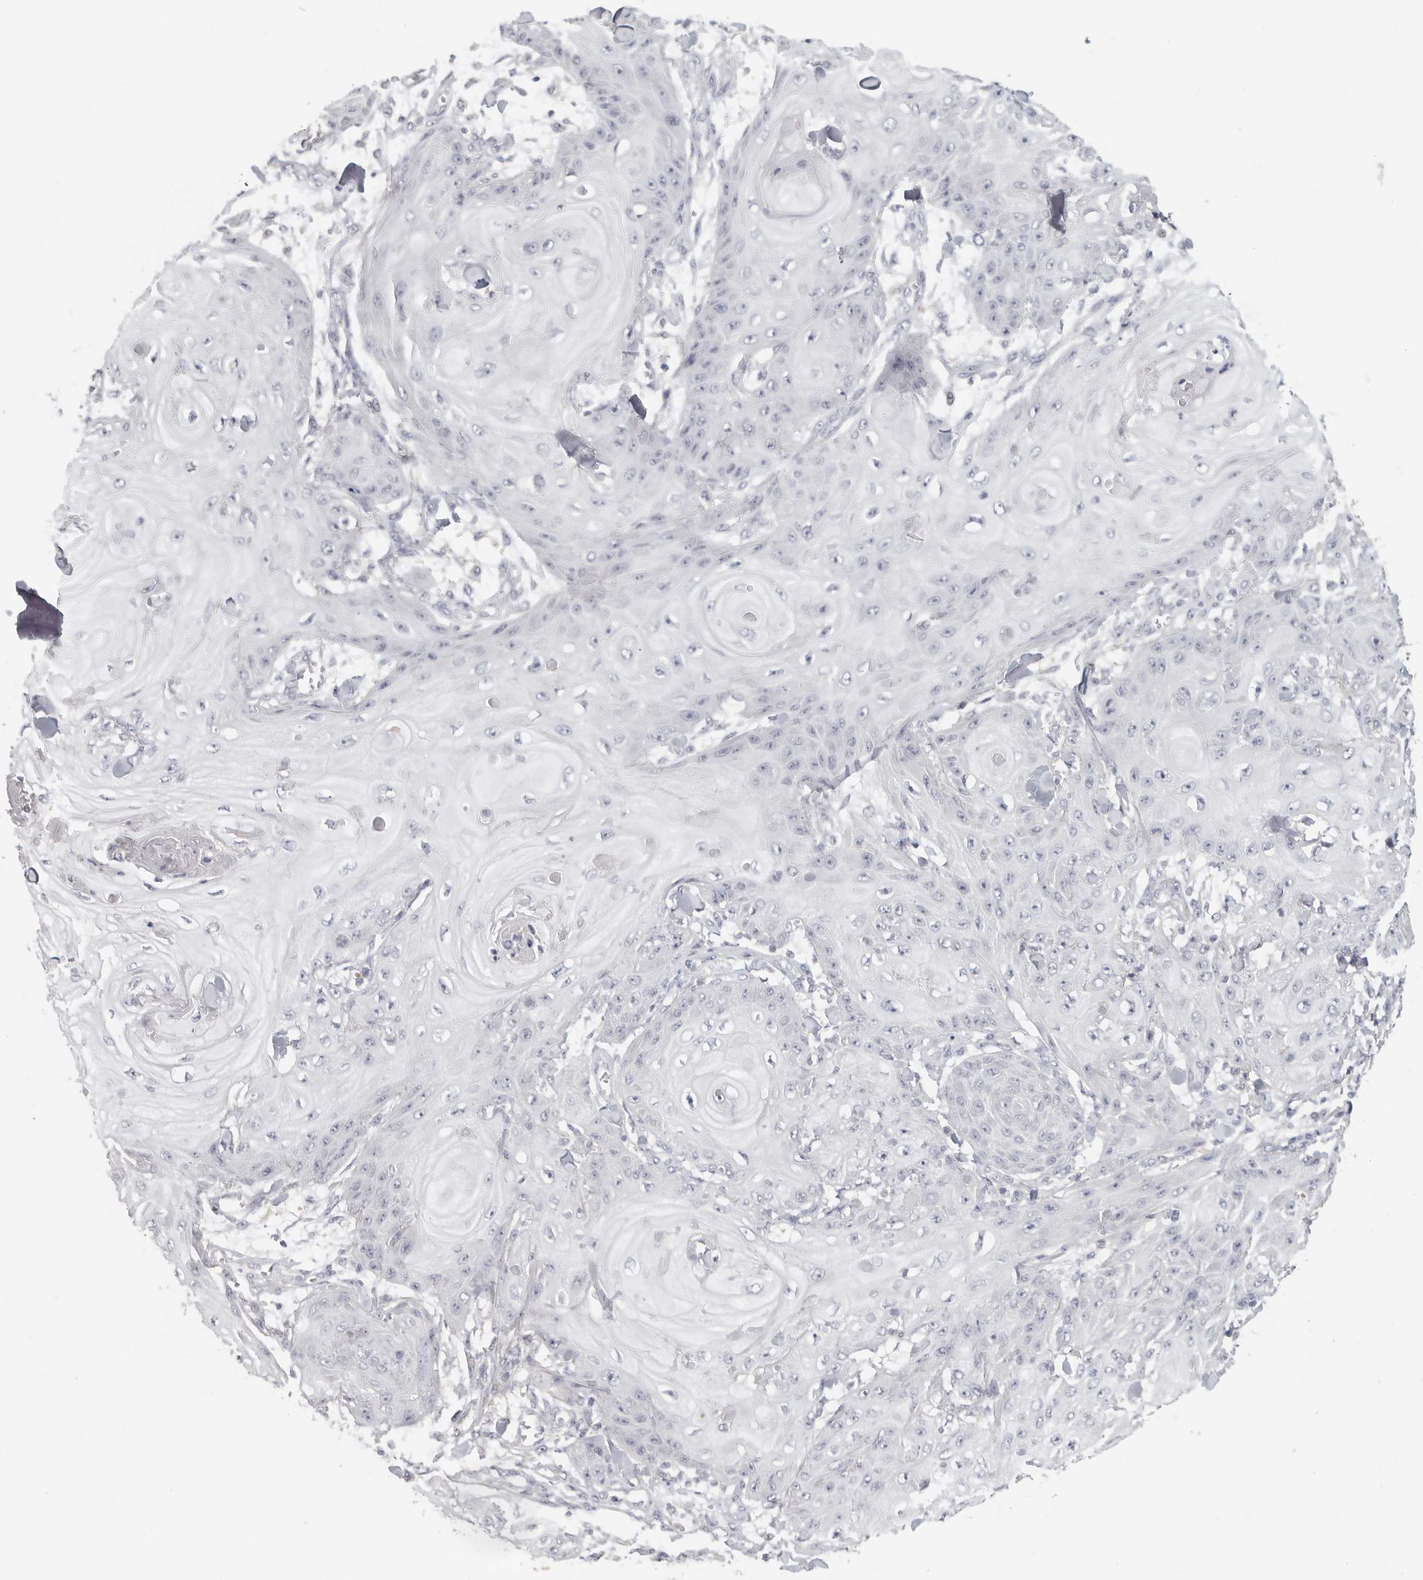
{"staining": {"intensity": "negative", "quantity": "none", "location": "none"}, "tissue": "skin cancer", "cell_type": "Tumor cells", "image_type": "cancer", "snomed": [{"axis": "morphology", "description": "Squamous cell carcinoma, NOS"}, {"axis": "topography", "description": "Skin"}], "caption": "The immunohistochemistry photomicrograph has no significant expression in tumor cells of squamous cell carcinoma (skin) tissue.", "gene": "DNAJC11", "patient": {"sex": "male", "age": 74}}